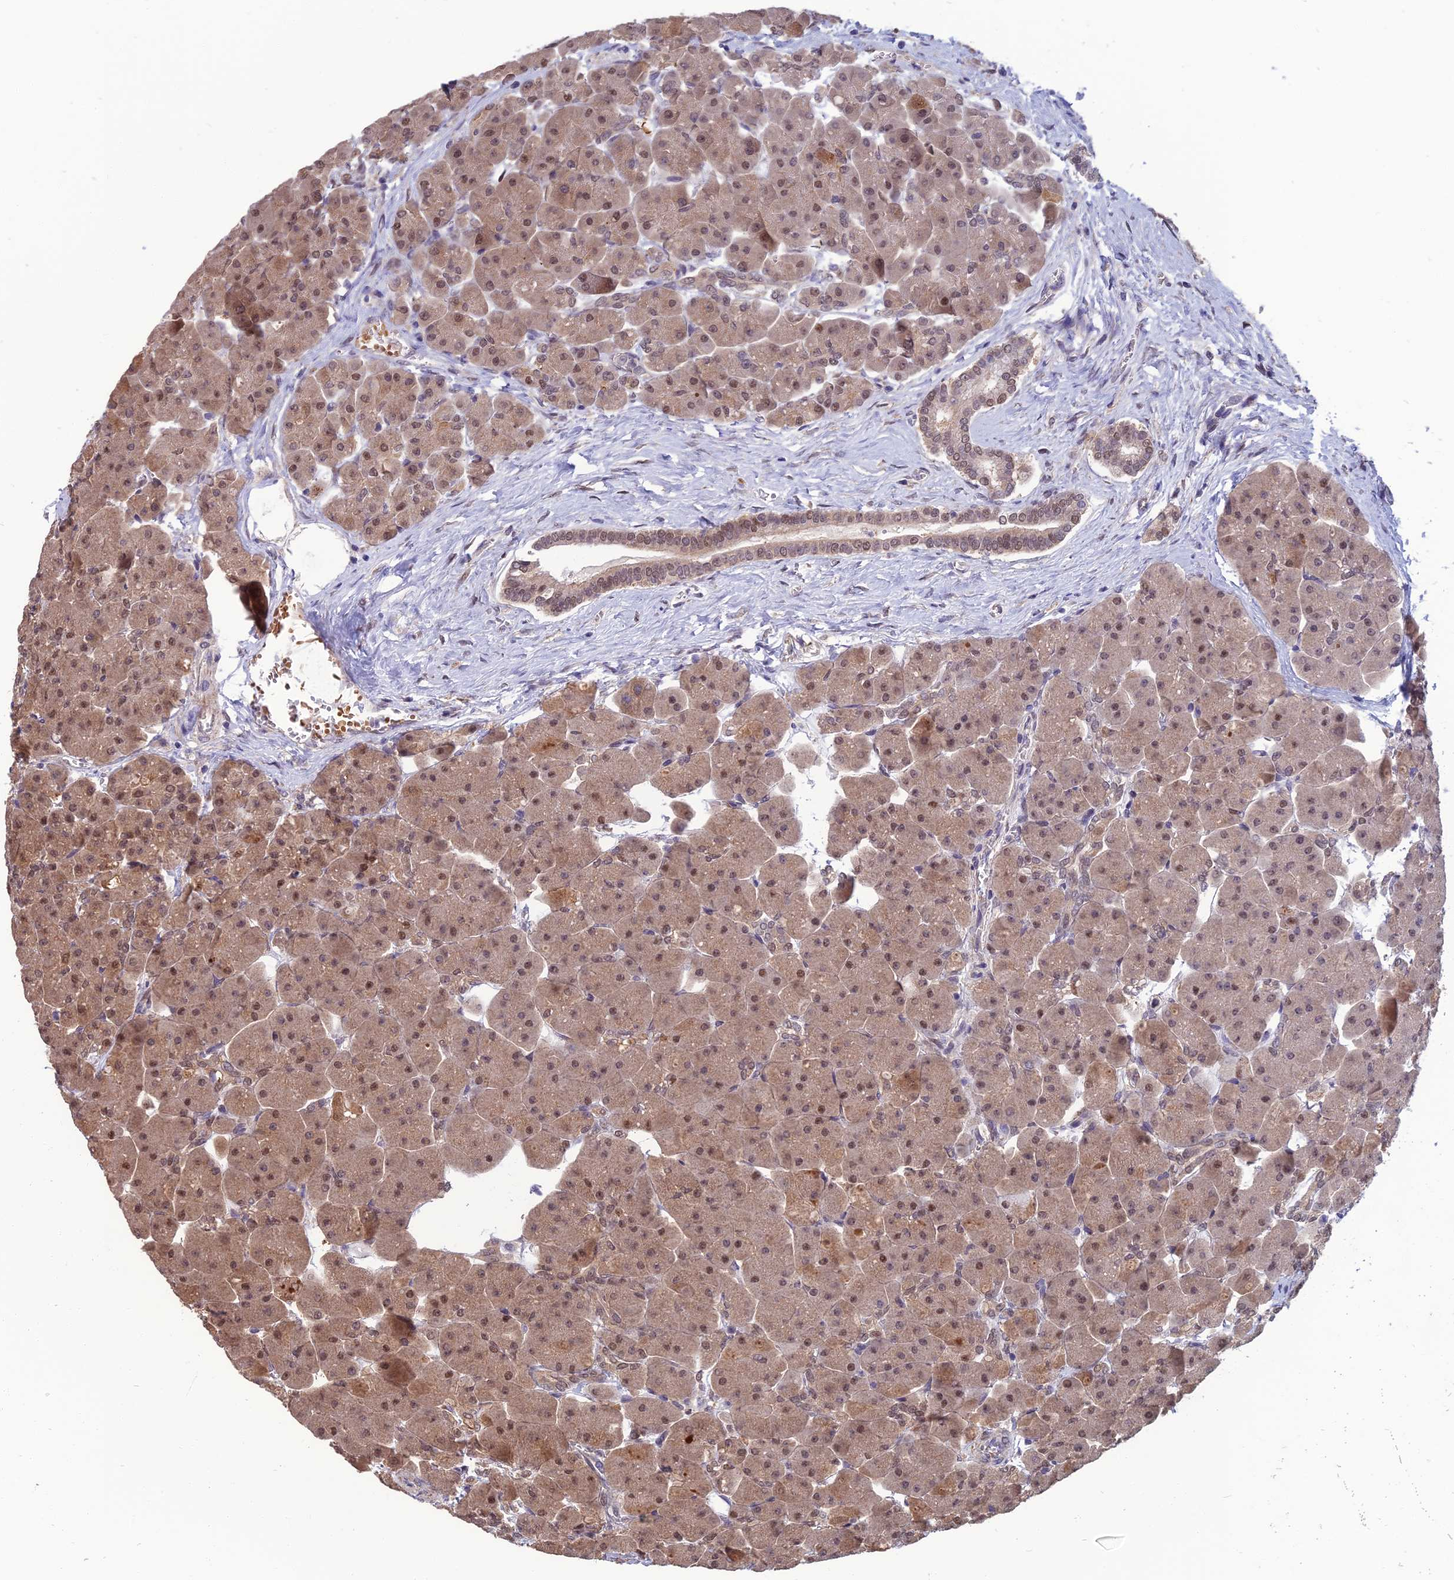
{"staining": {"intensity": "moderate", "quantity": ">75%", "location": "cytoplasmic/membranous,nuclear"}, "tissue": "pancreas", "cell_type": "Exocrine glandular cells", "image_type": "normal", "snomed": [{"axis": "morphology", "description": "Normal tissue, NOS"}, {"axis": "topography", "description": "Pancreas"}], "caption": "Exocrine glandular cells demonstrate moderate cytoplasmic/membranous,nuclear expression in approximately >75% of cells in normal pancreas. The staining is performed using DAB brown chromogen to label protein expression. The nuclei are counter-stained blue using hematoxylin.", "gene": "NR4A3", "patient": {"sex": "male", "age": 66}}